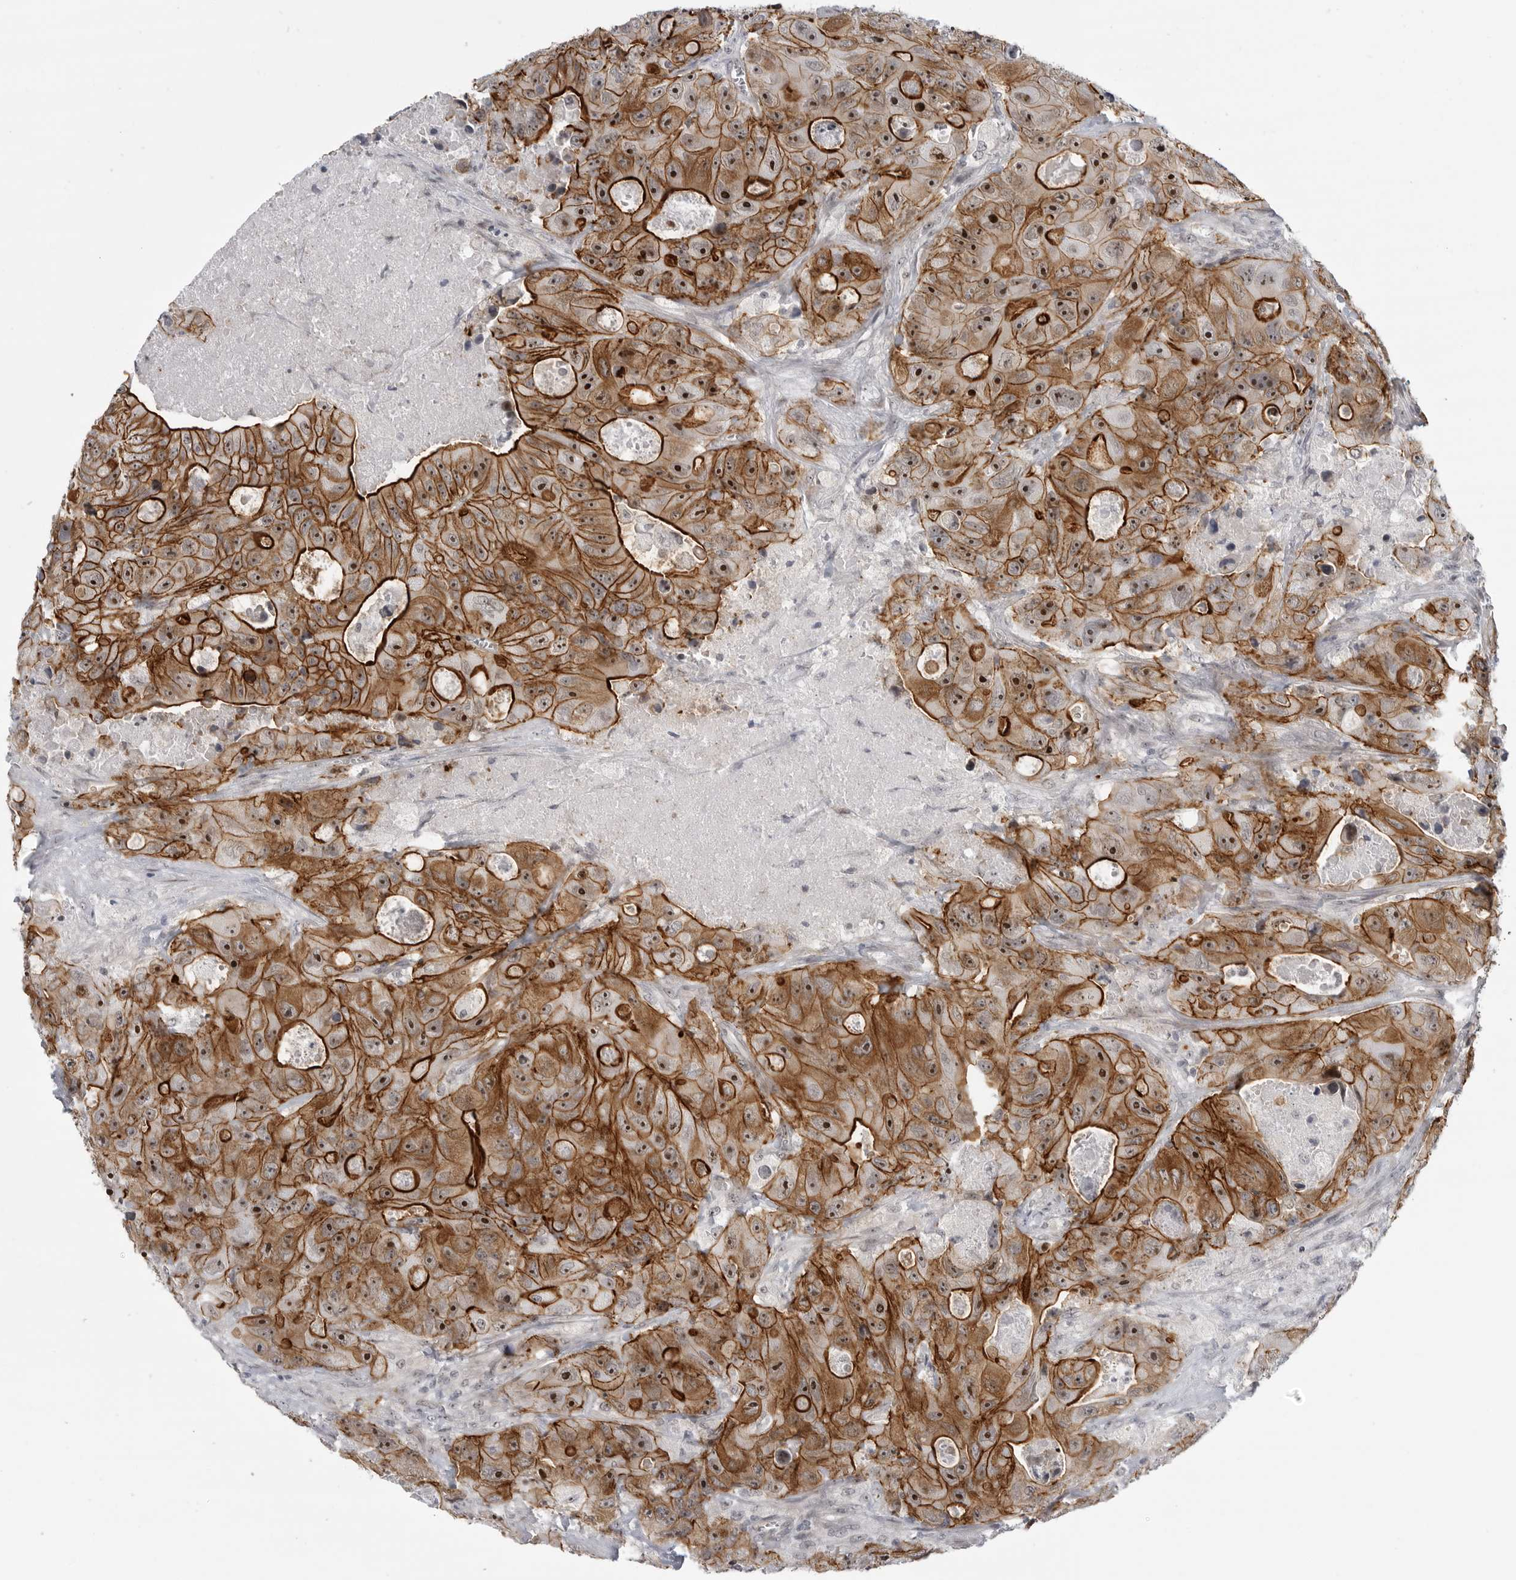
{"staining": {"intensity": "strong", "quantity": ">75%", "location": "cytoplasmic/membranous,nuclear"}, "tissue": "colorectal cancer", "cell_type": "Tumor cells", "image_type": "cancer", "snomed": [{"axis": "morphology", "description": "Adenocarcinoma, NOS"}, {"axis": "topography", "description": "Colon"}], "caption": "Adenocarcinoma (colorectal) stained with a brown dye reveals strong cytoplasmic/membranous and nuclear positive staining in about >75% of tumor cells.", "gene": "CEP295NL", "patient": {"sex": "female", "age": 46}}